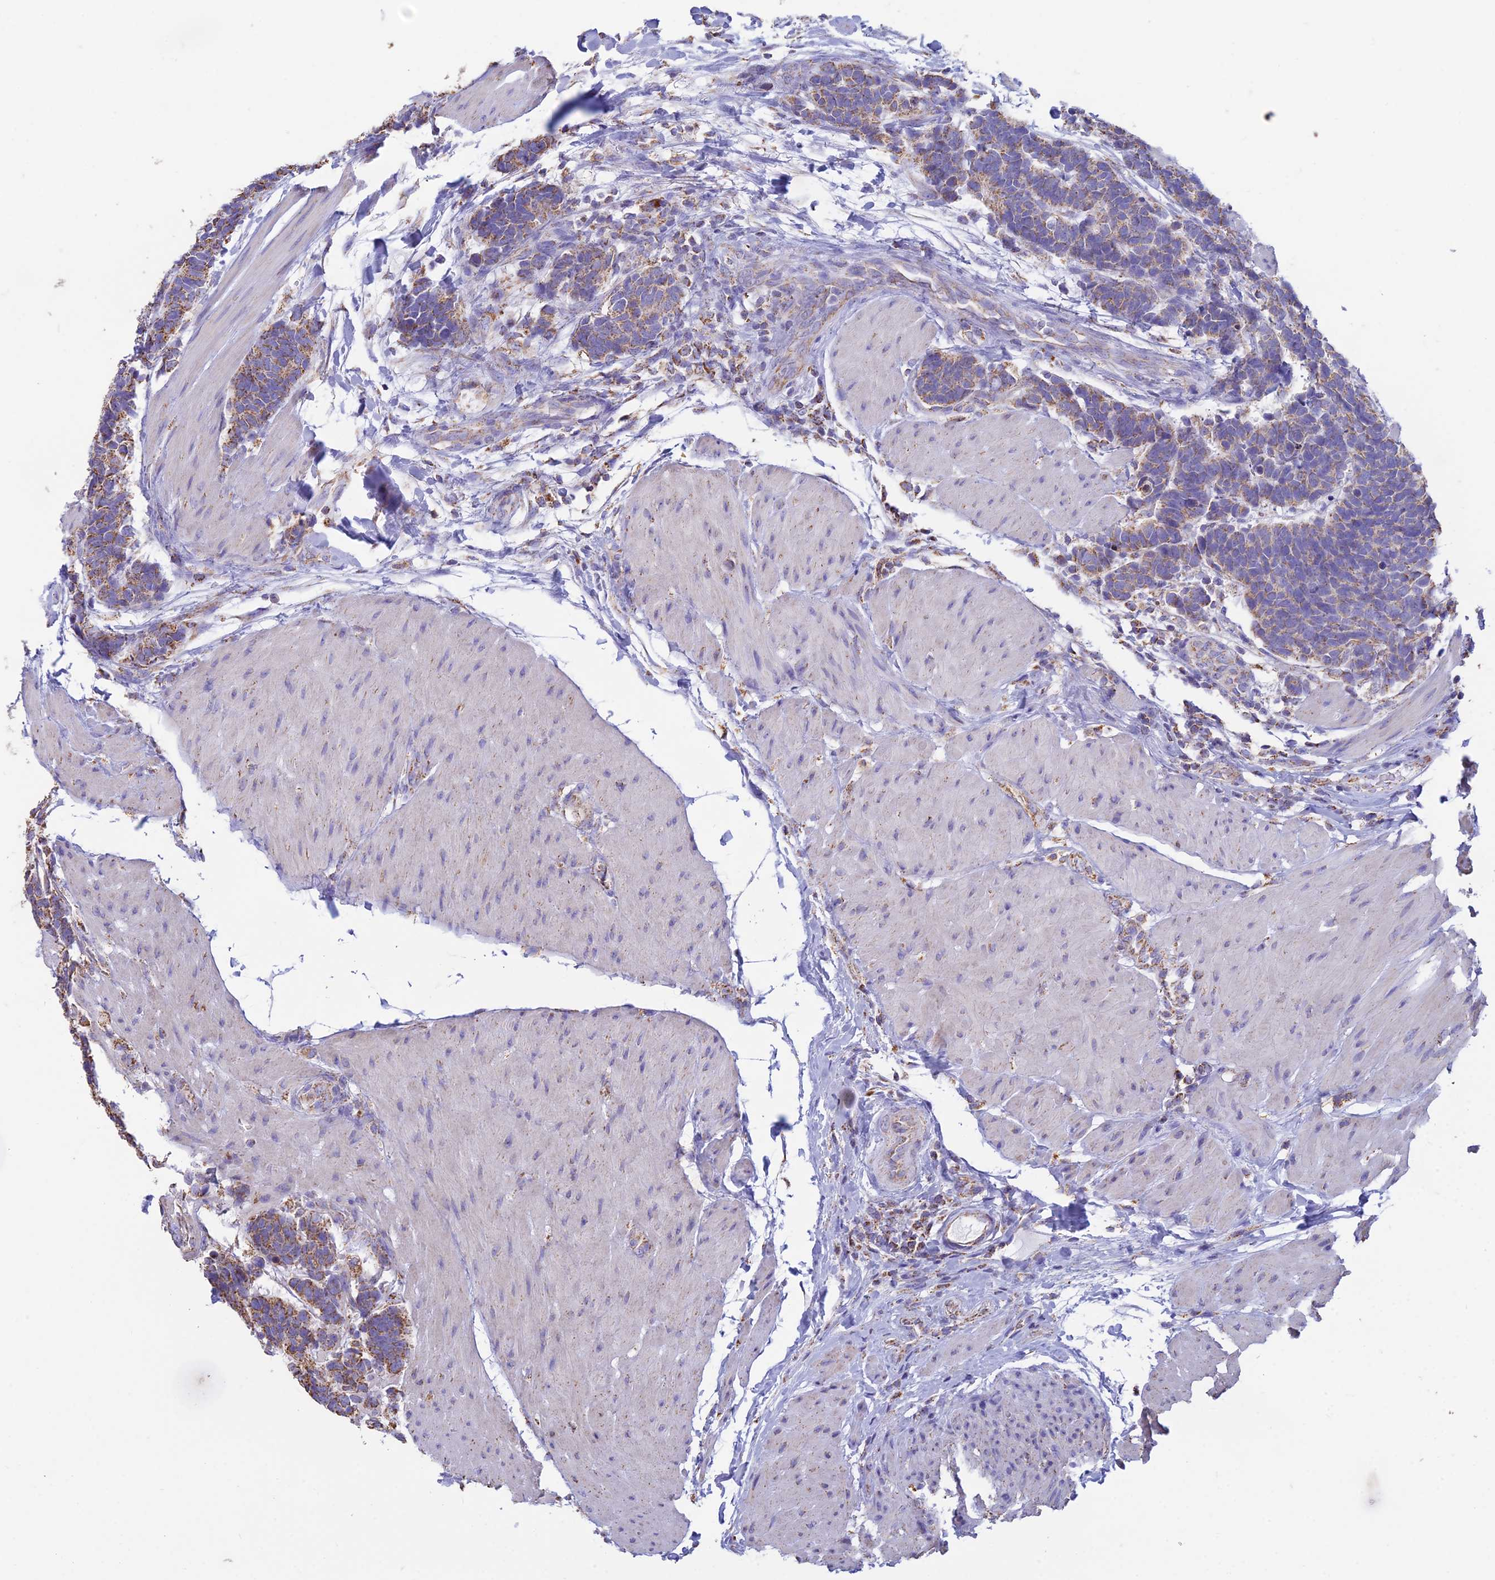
{"staining": {"intensity": "moderate", "quantity": "25%-75%", "location": "cytoplasmic/membranous"}, "tissue": "carcinoid", "cell_type": "Tumor cells", "image_type": "cancer", "snomed": [{"axis": "morphology", "description": "Carcinoma, NOS"}, {"axis": "morphology", "description": "Carcinoid, malignant, NOS"}, {"axis": "topography", "description": "Urinary bladder"}], "caption": "This histopathology image exhibits IHC staining of human malignant carcinoid, with medium moderate cytoplasmic/membranous positivity in approximately 25%-75% of tumor cells.", "gene": "OR2W3", "patient": {"sex": "male", "age": 57}}